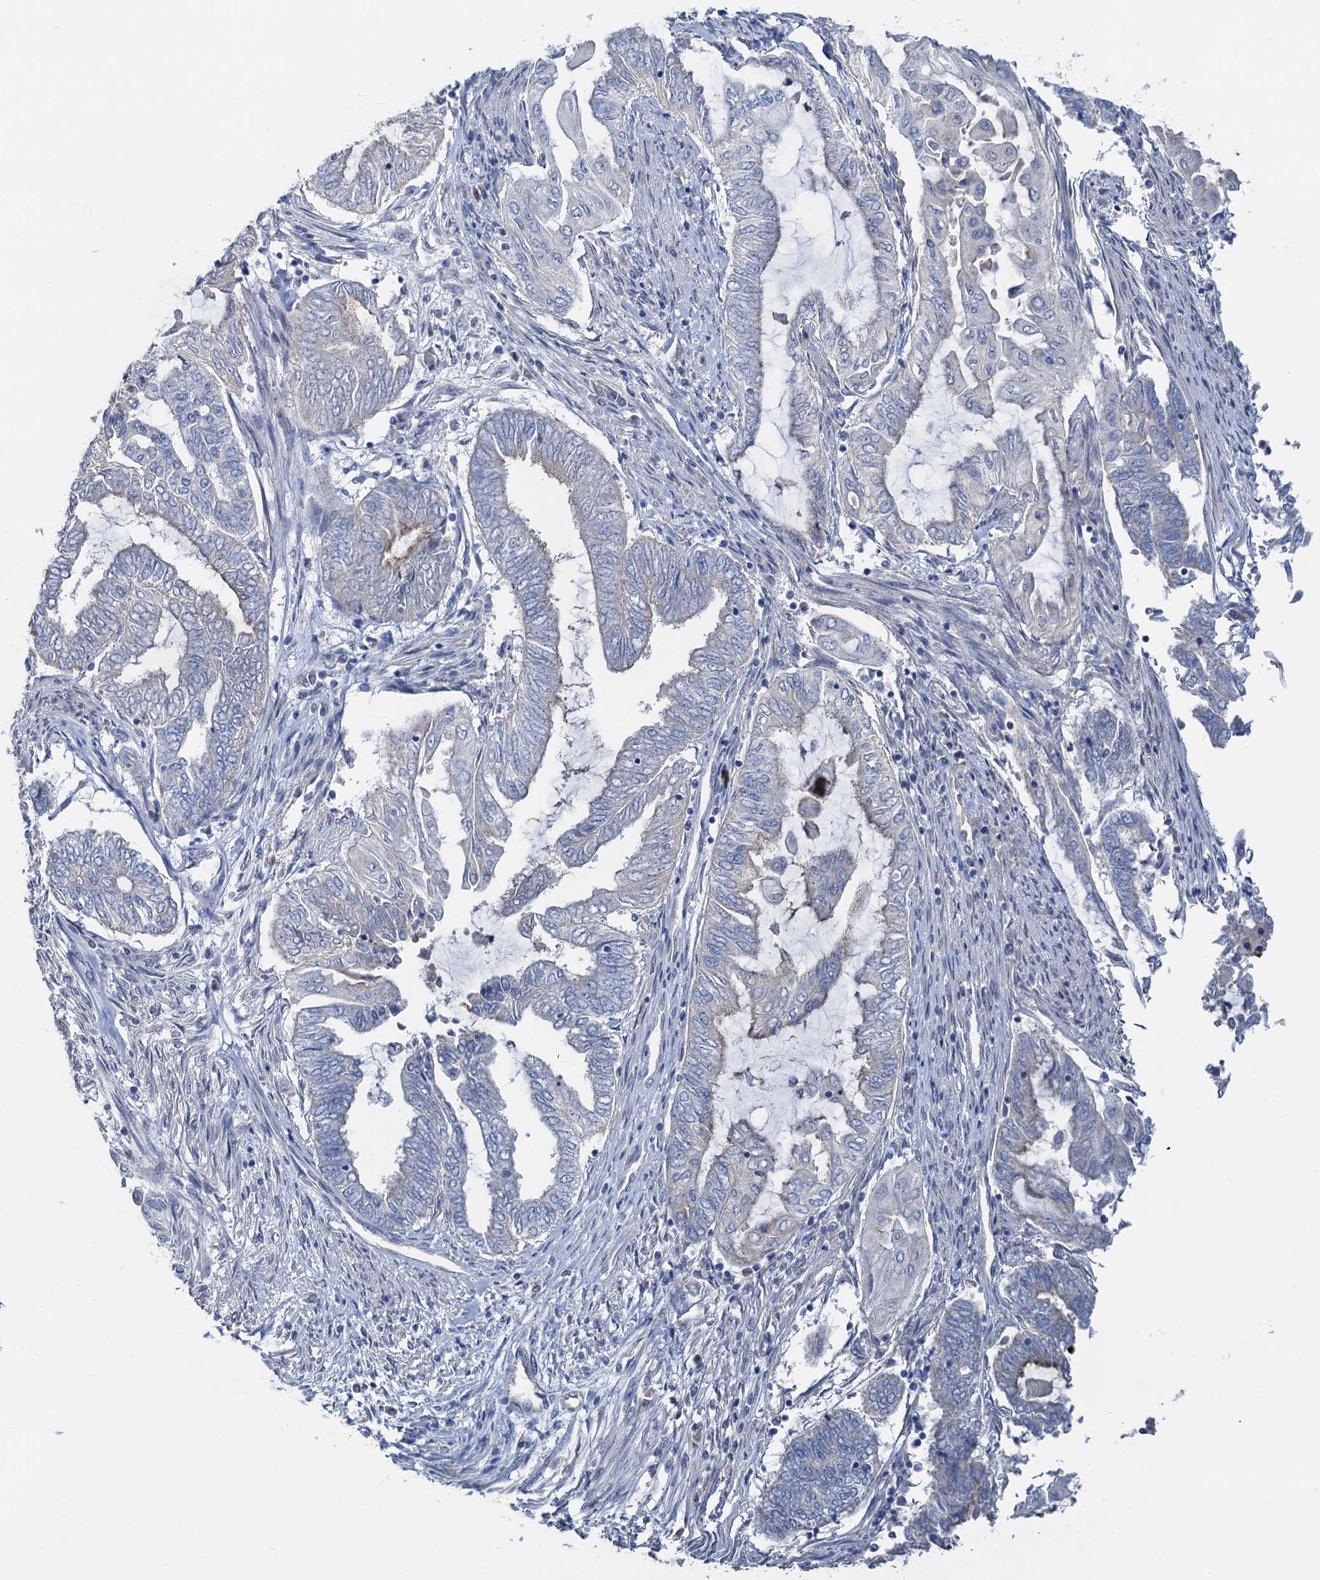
{"staining": {"intensity": "negative", "quantity": "none", "location": "none"}, "tissue": "endometrial cancer", "cell_type": "Tumor cells", "image_type": "cancer", "snomed": [{"axis": "morphology", "description": "Adenocarcinoma, NOS"}, {"axis": "topography", "description": "Uterus"}, {"axis": "topography", "description": "Endometrium"}], "caption": "This micrograph is of endometrial cancer stained with immunohistochemistry to label a protein in brown with the nuclei are counter-stained blue. There is no positivity in tumor cells. Brightfield microscopy of immunohistochemistry stained with DAB (3,3'-diaminobenzidine) (brown) and hematoxylin (blue), captured at high magnification.", "gene": "PLLP", "patient": {"sex": "female", "age": 70}}